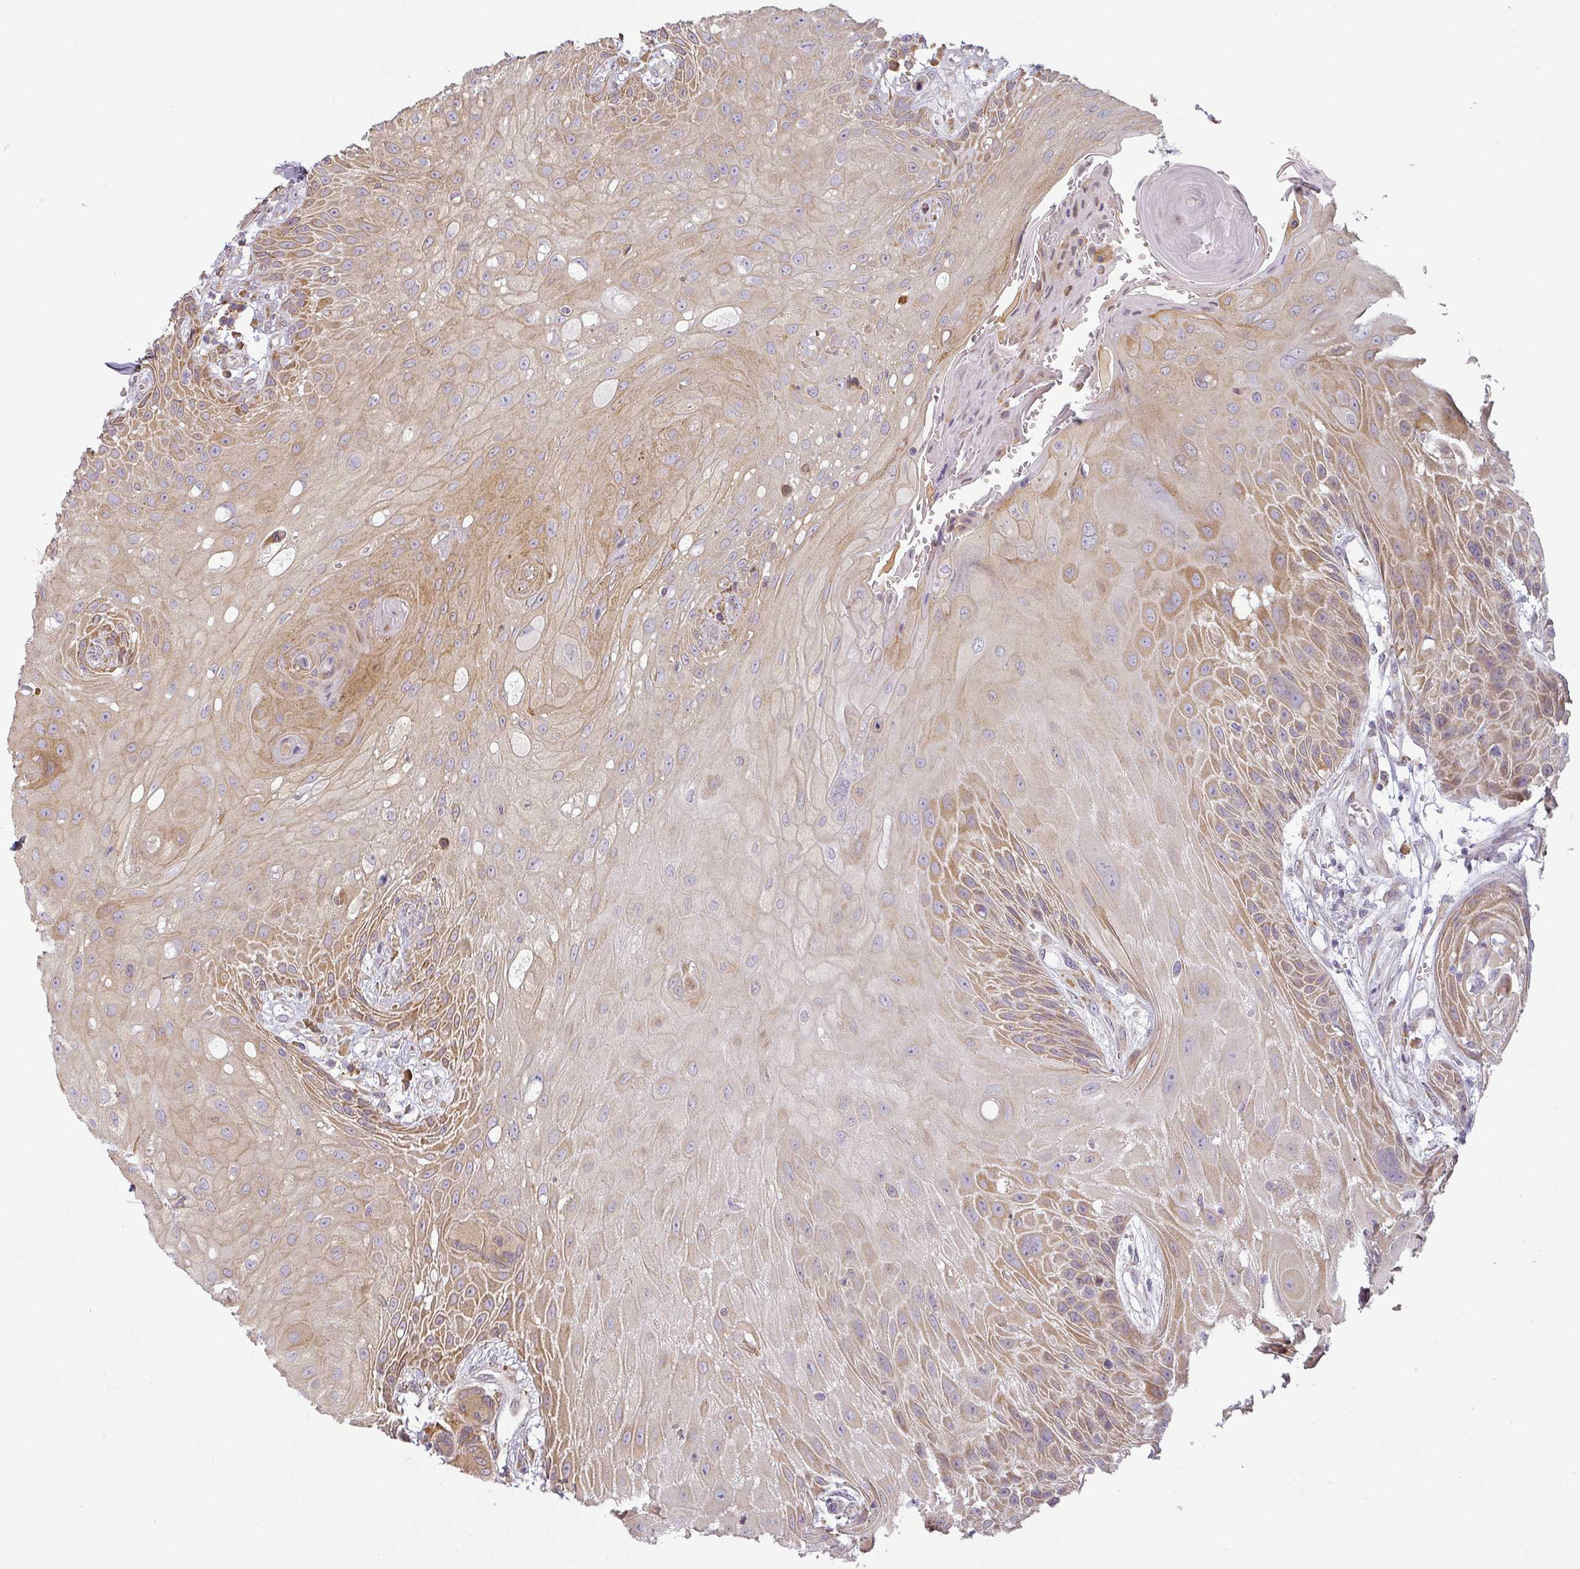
{"staining": {"intensity": "moderate", "quantity": "25%-75%", "location": "cytoplasmic/membranous"}, "tissue": "head and neck cancer", "cell_type": "Tumor cells", "image_type": "cancer", "snomed": [{"axis": "morphology", "description": "Squamous cell carcinoma, NOS"}, {"axis": "topography", "description": "Head-Neck"}], "caption": "This micrograph reveals squamous cell carcinoma (head and neck) stained with immunohistochemistry to label a protein in brown. The cytoplasmic/membranous of tumor cells show moderate positivity for the protein. Nuclei are counter-stained blue.", "gene": "CCDC144A", "patient": {"sex": "female", "age": 73}}